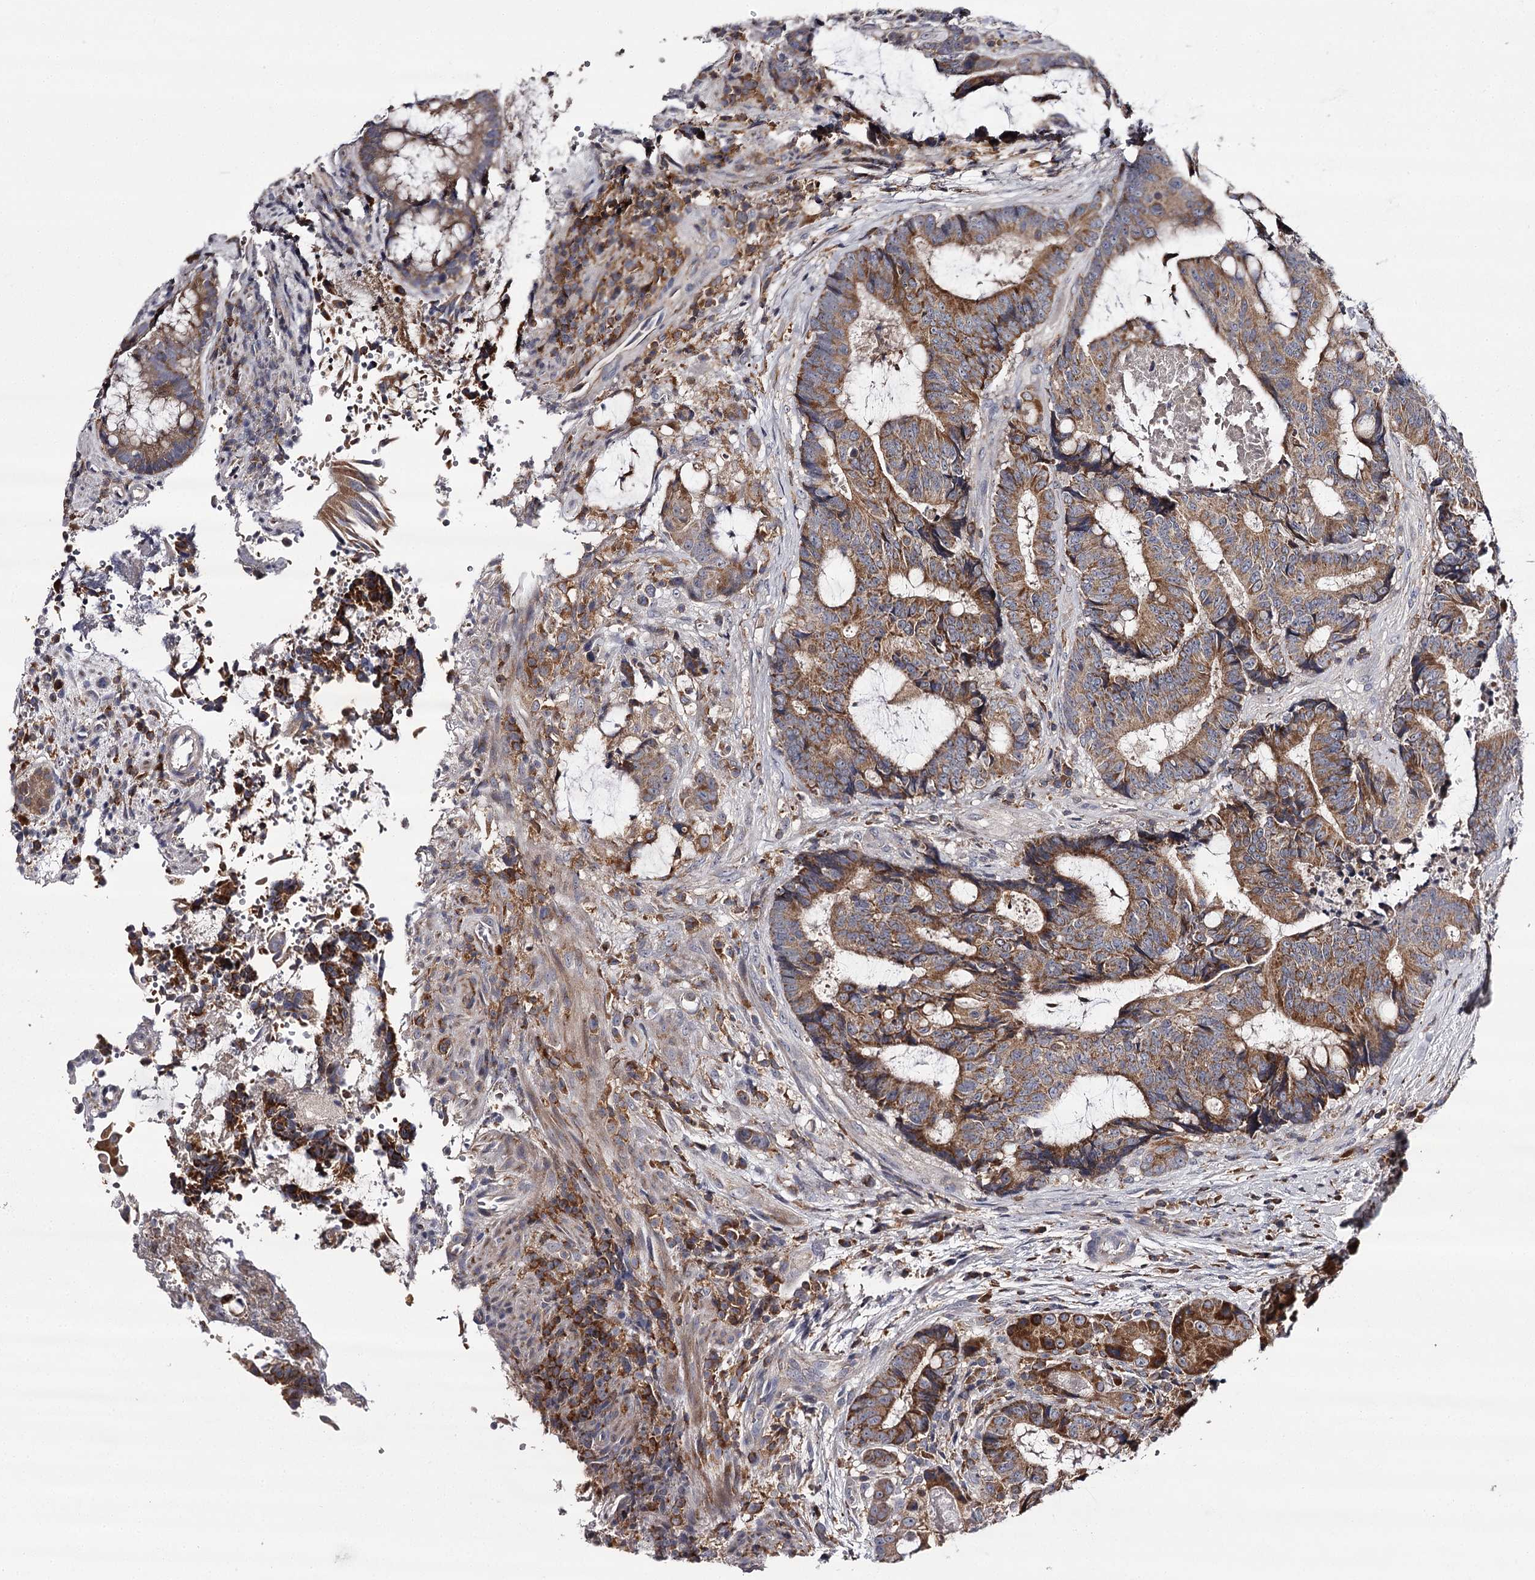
{"staining": {"intensity": "moderate", "quantity": ">75%", "location": "cytoplasmic/membranous"}, "tissue": "colorectal cancer", "cell_type": "Tumor cells", "image_type": "cancer", "snomed": [{"axis": "morphology", "description": "Adenocarcinoma, NOS"}, {"axis": "topography", "description": "Rectum"}], "caption": "A high-resolution photomicrograph shows immunohistochemistry (IHC) staining of colorectal adenocarcinoma, which exhibits moderate cytoplasmic/membranous expression in about >75% of tumor cells.", "gene": "RASSF6", "patient": {"sex": "male", "age": 69}}